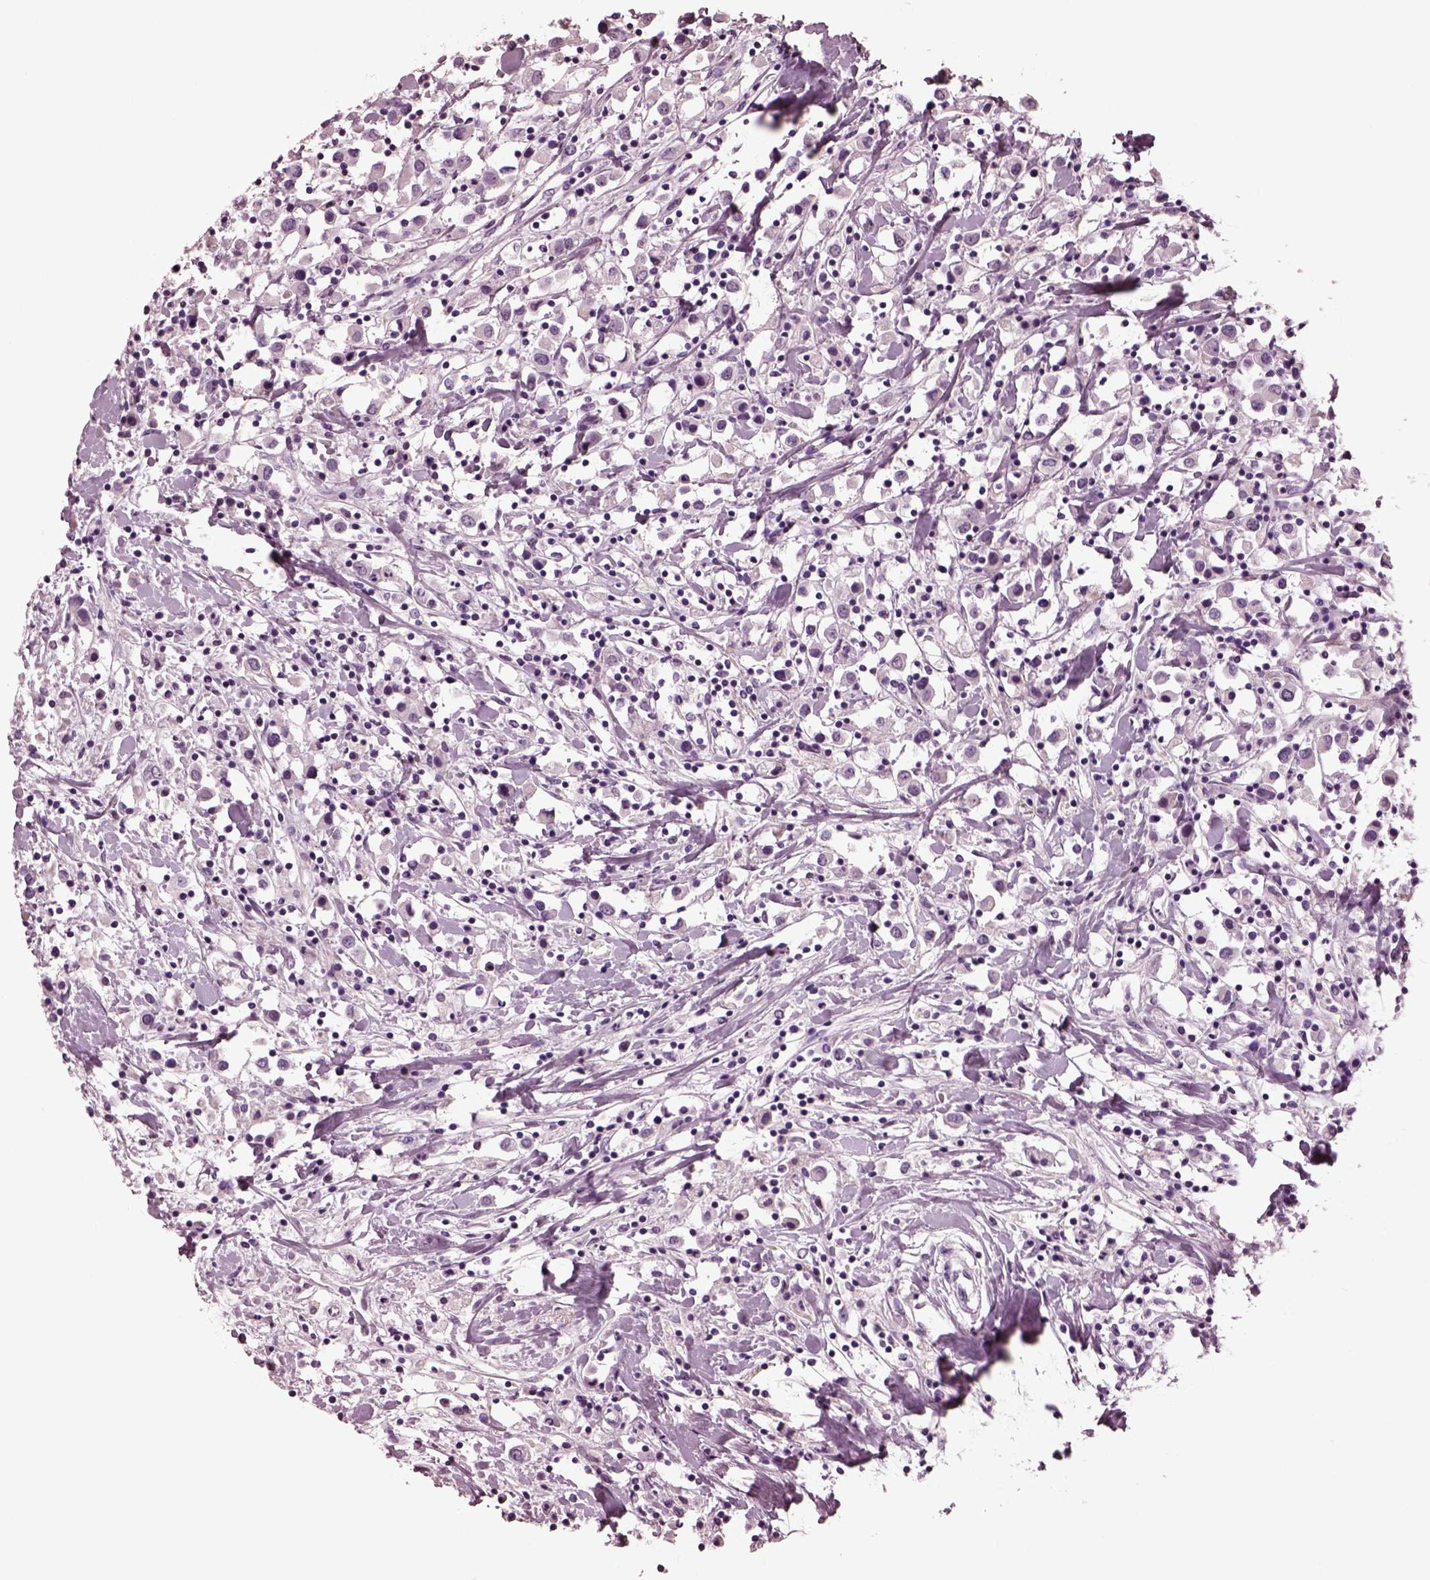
{"staining": {"intensity": "negative", "quantity": "none", "location": "none"}, "tissue": "breast cancer", "cell_type": "Tumor cells", "image_type": "cancer", "snomed": [{"axis": "morphology", "description": "Duct carcinoma"}, {"axis": "topography", "description": "Breast"}], "caption": "Histopathology image shows no significant protein positivity in tumor cells of infiltrating ductal carcinoma (breast).", "gene": "MIB2", "patient": {"sex": "female", "age": 61}}